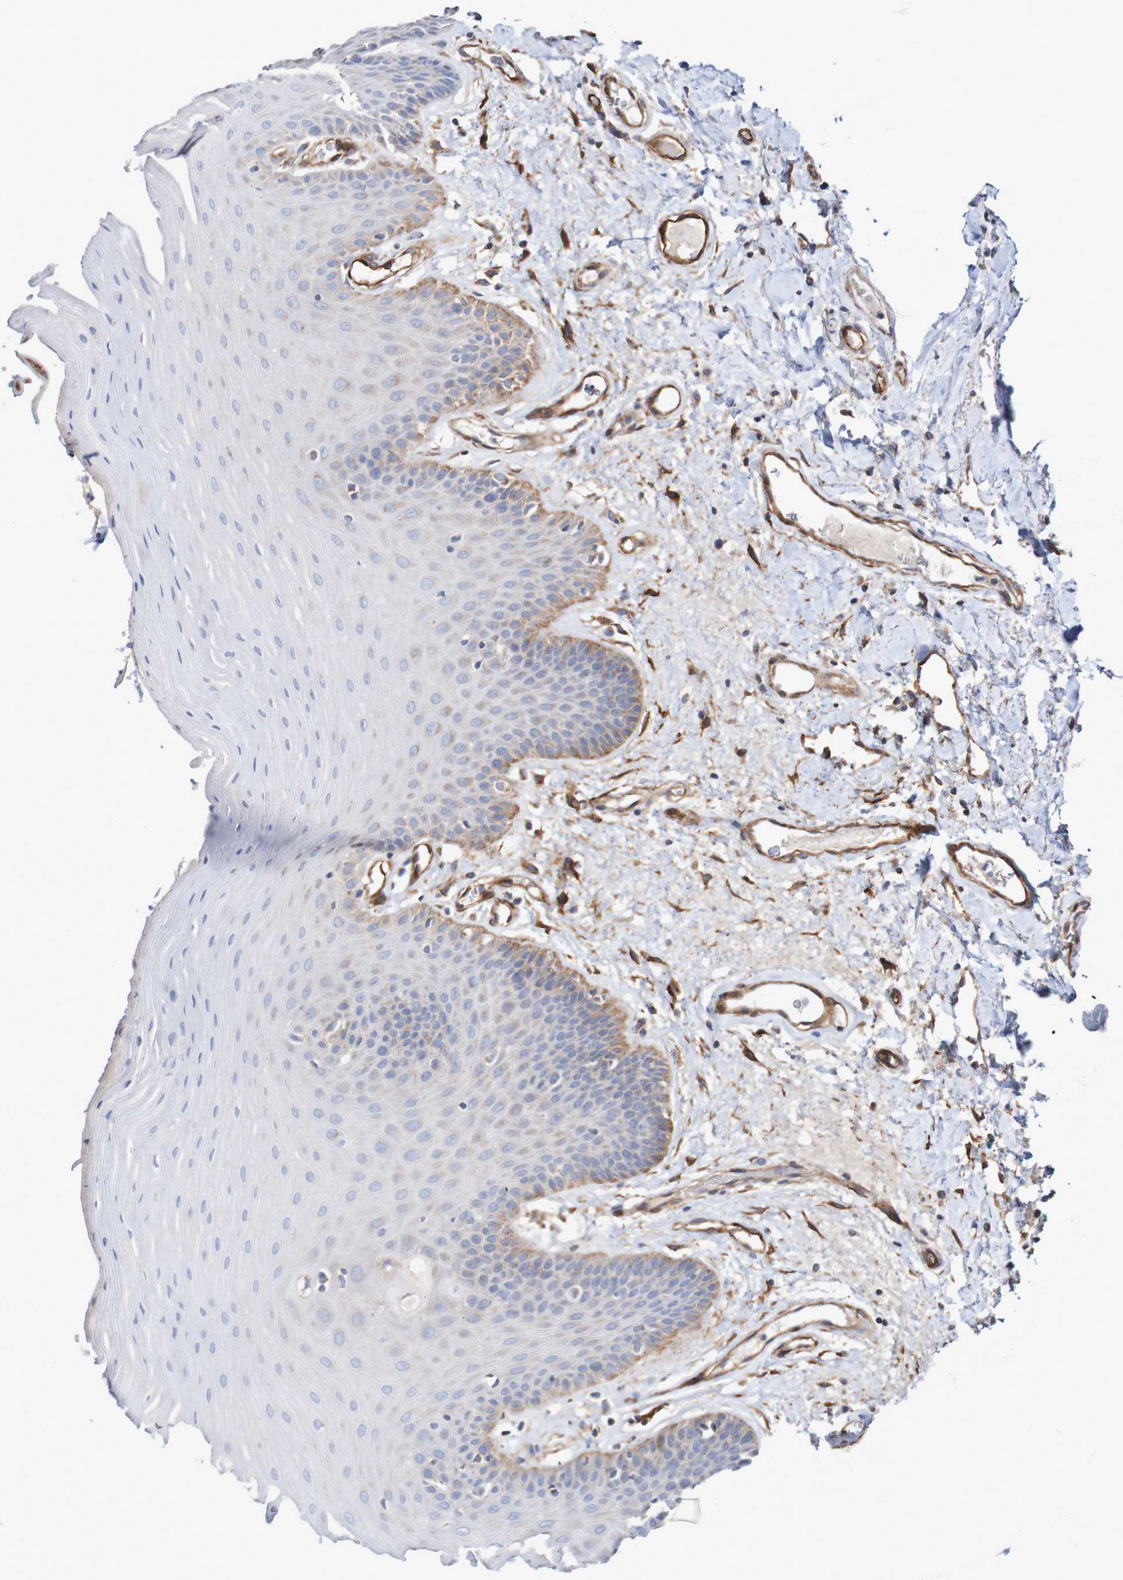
{"staining": {"intensity": "moderate", "quantity": "<25%", "location": "cytoplasmic/membranous"}, "tissue": "oral mucosa", "cell_type": "Squamous epithelial cells", "image_type": "normal", "snomed": [{"axis": "morphology", "description": "Normal tissue, NOS"}, {"axis": "morphology", "description": "Squamous cell carcinoma, NOS"}, {"axis": "topography", "description": "Skeletal muscle"}, {"axis": "topography", "description": "Adipose tissue"}, {"axis": "topography", "description": "Vascular tissue"}, {"axis": "topography", "description": "Oral tissue"}, {"axis": "topography", "description": "Peripheral nerve tissue"}, {"axis": "topography", "description": "Head-Neck"}], "caption": "DAB (3,3'-diaminobenzidine) immunohistochemical staining of unremarkable oral mucosa demonstrates moderate cytoplasmic/membranous protein staining in about <25% of squamous epithelial cells.", "gene": "MMEL1", "patient": {"sex": "male", "age": 71}}